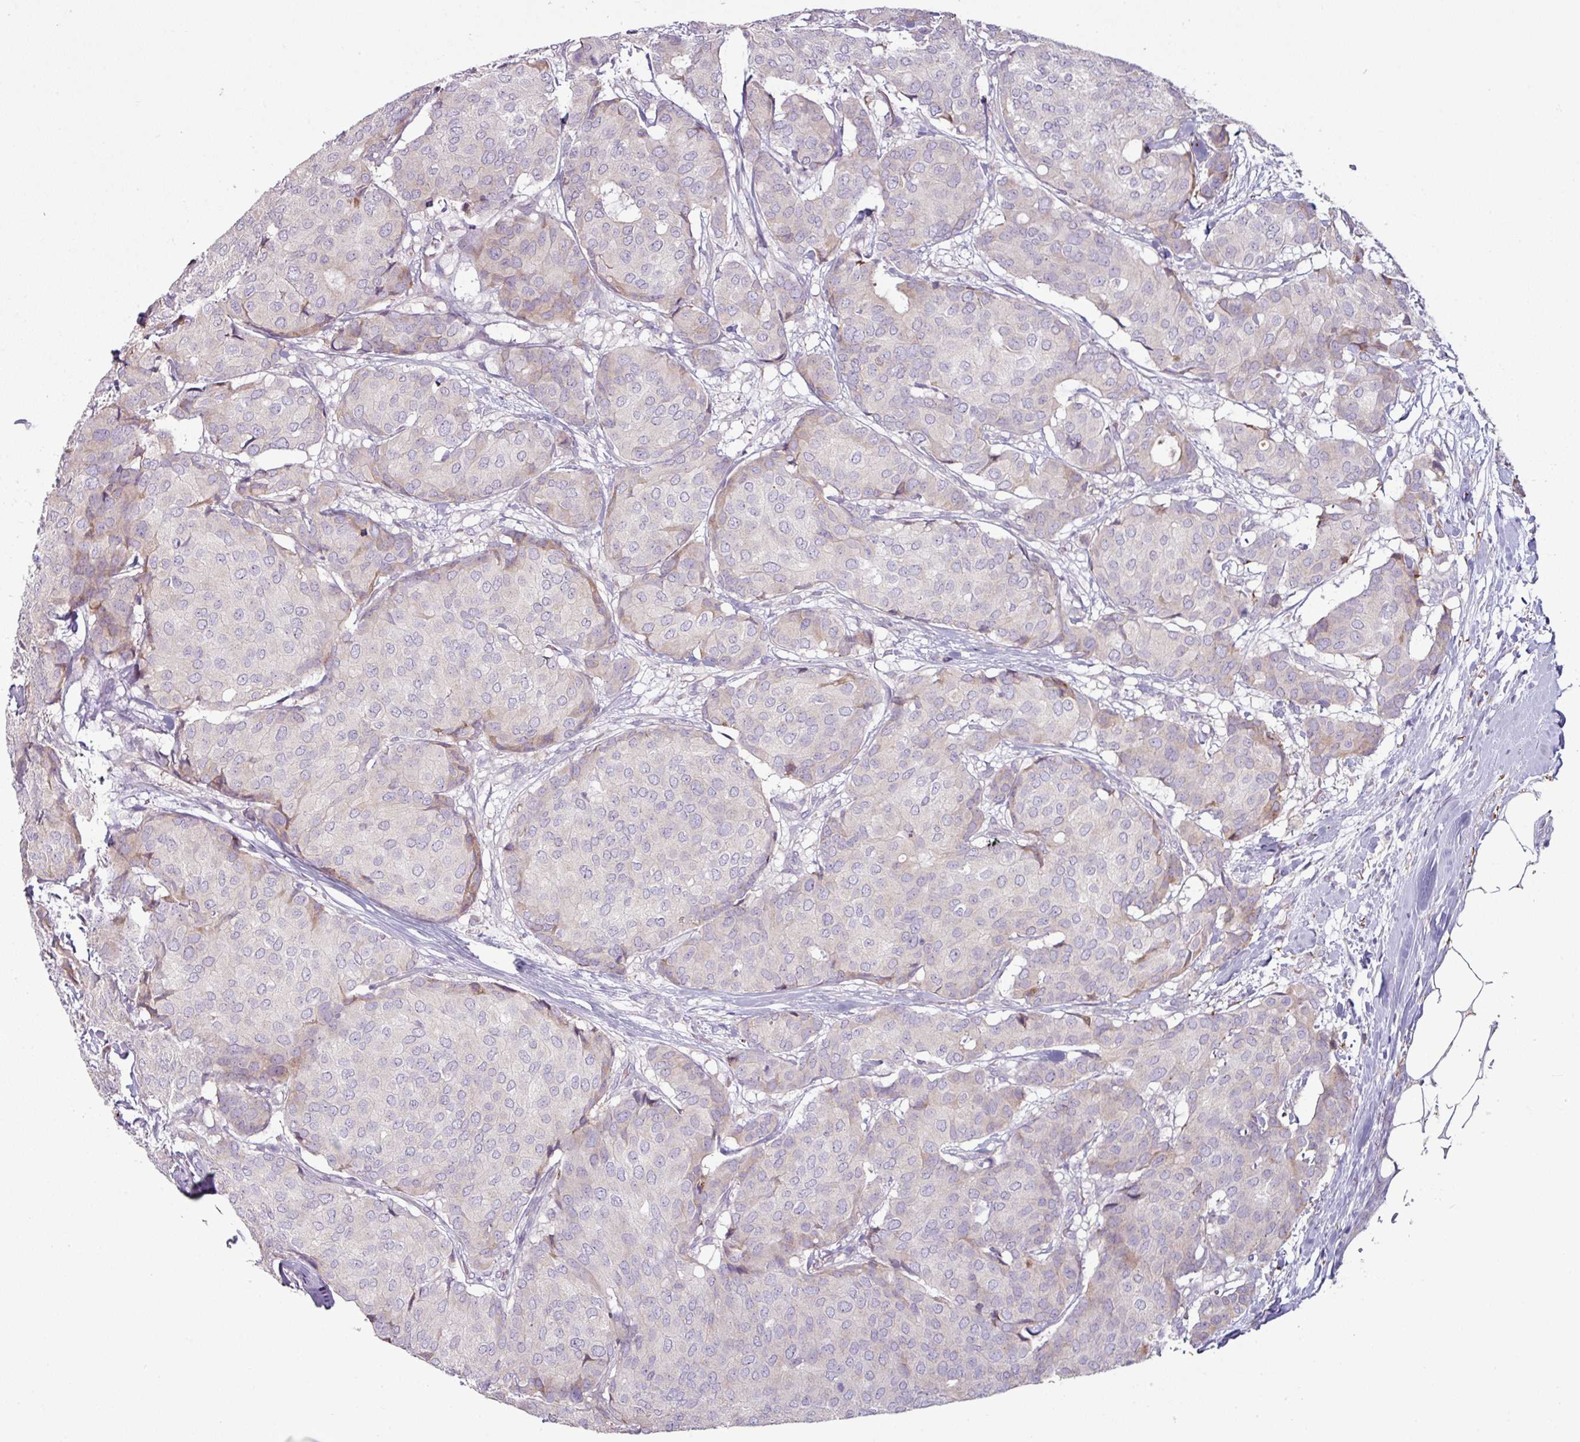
{"staining": {"intensity": "weak", "quantity": "<25%", "location": "cytoplasmic/membranous"}, "tissue": "breast cancer", "cell_type": "Tumor cells", "image_type": "cancer", "snomed": [{"axis": "morphology", "description": "Duct carcinoma"}, {"axis": "topography", "description": "Breast"}], "caption": "A histopathology image of human breast intraductal carcinoma is negative for staining in tumor cells. (DAB immunohistochemistry (IHC), high magnification).", "gene": "MTMR14", "patient": {"sex": "female", "age": 75}}